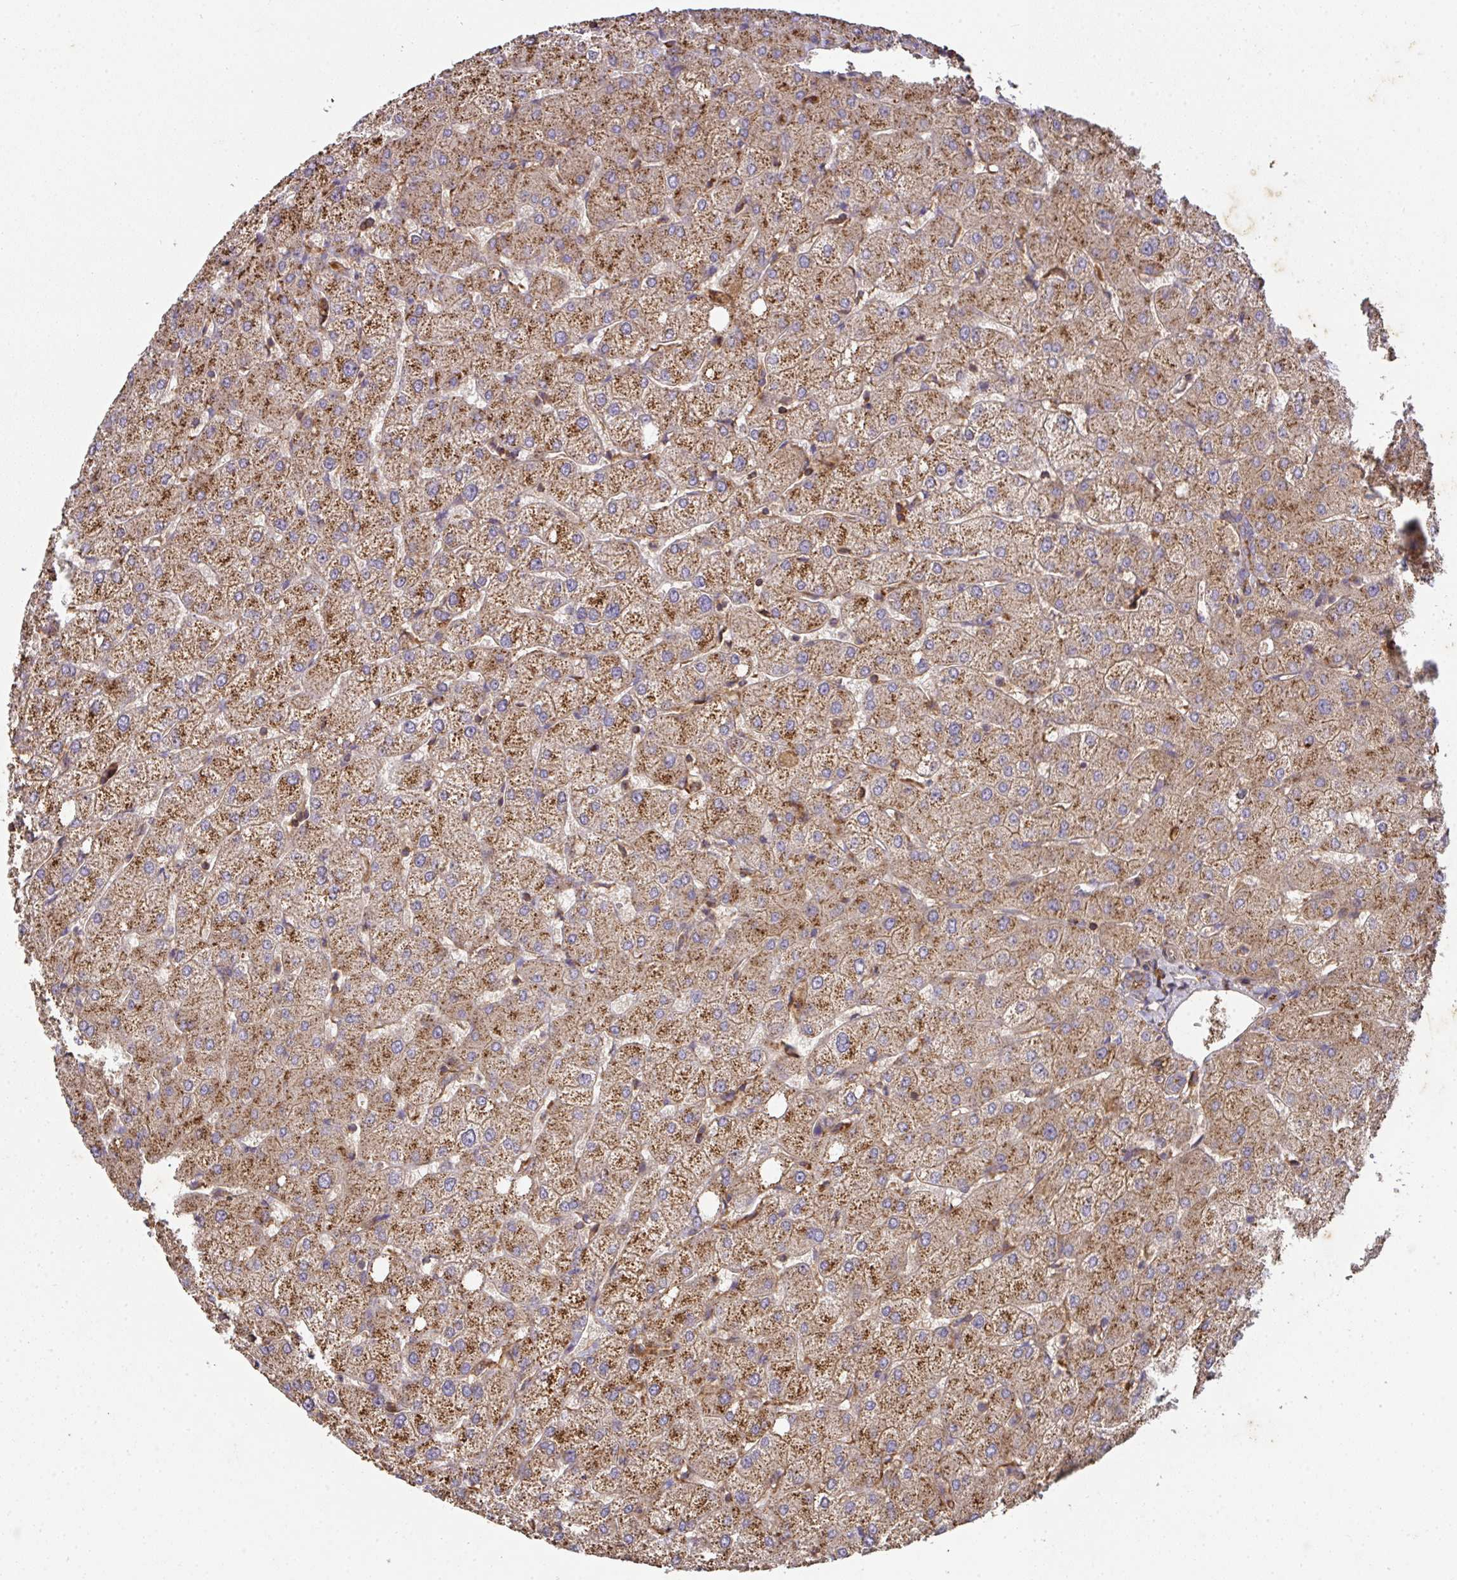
{"staining": {"intensity": "moderate", "quantity": "<25%", "location": "cytoplasmic/membranous"}, "tissue": "liver", "cell_type": "Cholangiocytes", "image_type": "normal", "snomed": [{"axis": "morphology", "description": "Normal tissue, NOS"}, {"axis": "topography", "description": "Liver"}], "caption": "Protein staining of benign liver shows moderate cytoplasmic/membranous staining in approximately <25% of cholangiocytes. (Brightfield microscopy of DAB IHC at high magnification).", "gene": "TNMD", "patient": {"sex": "female", "age": 54}}